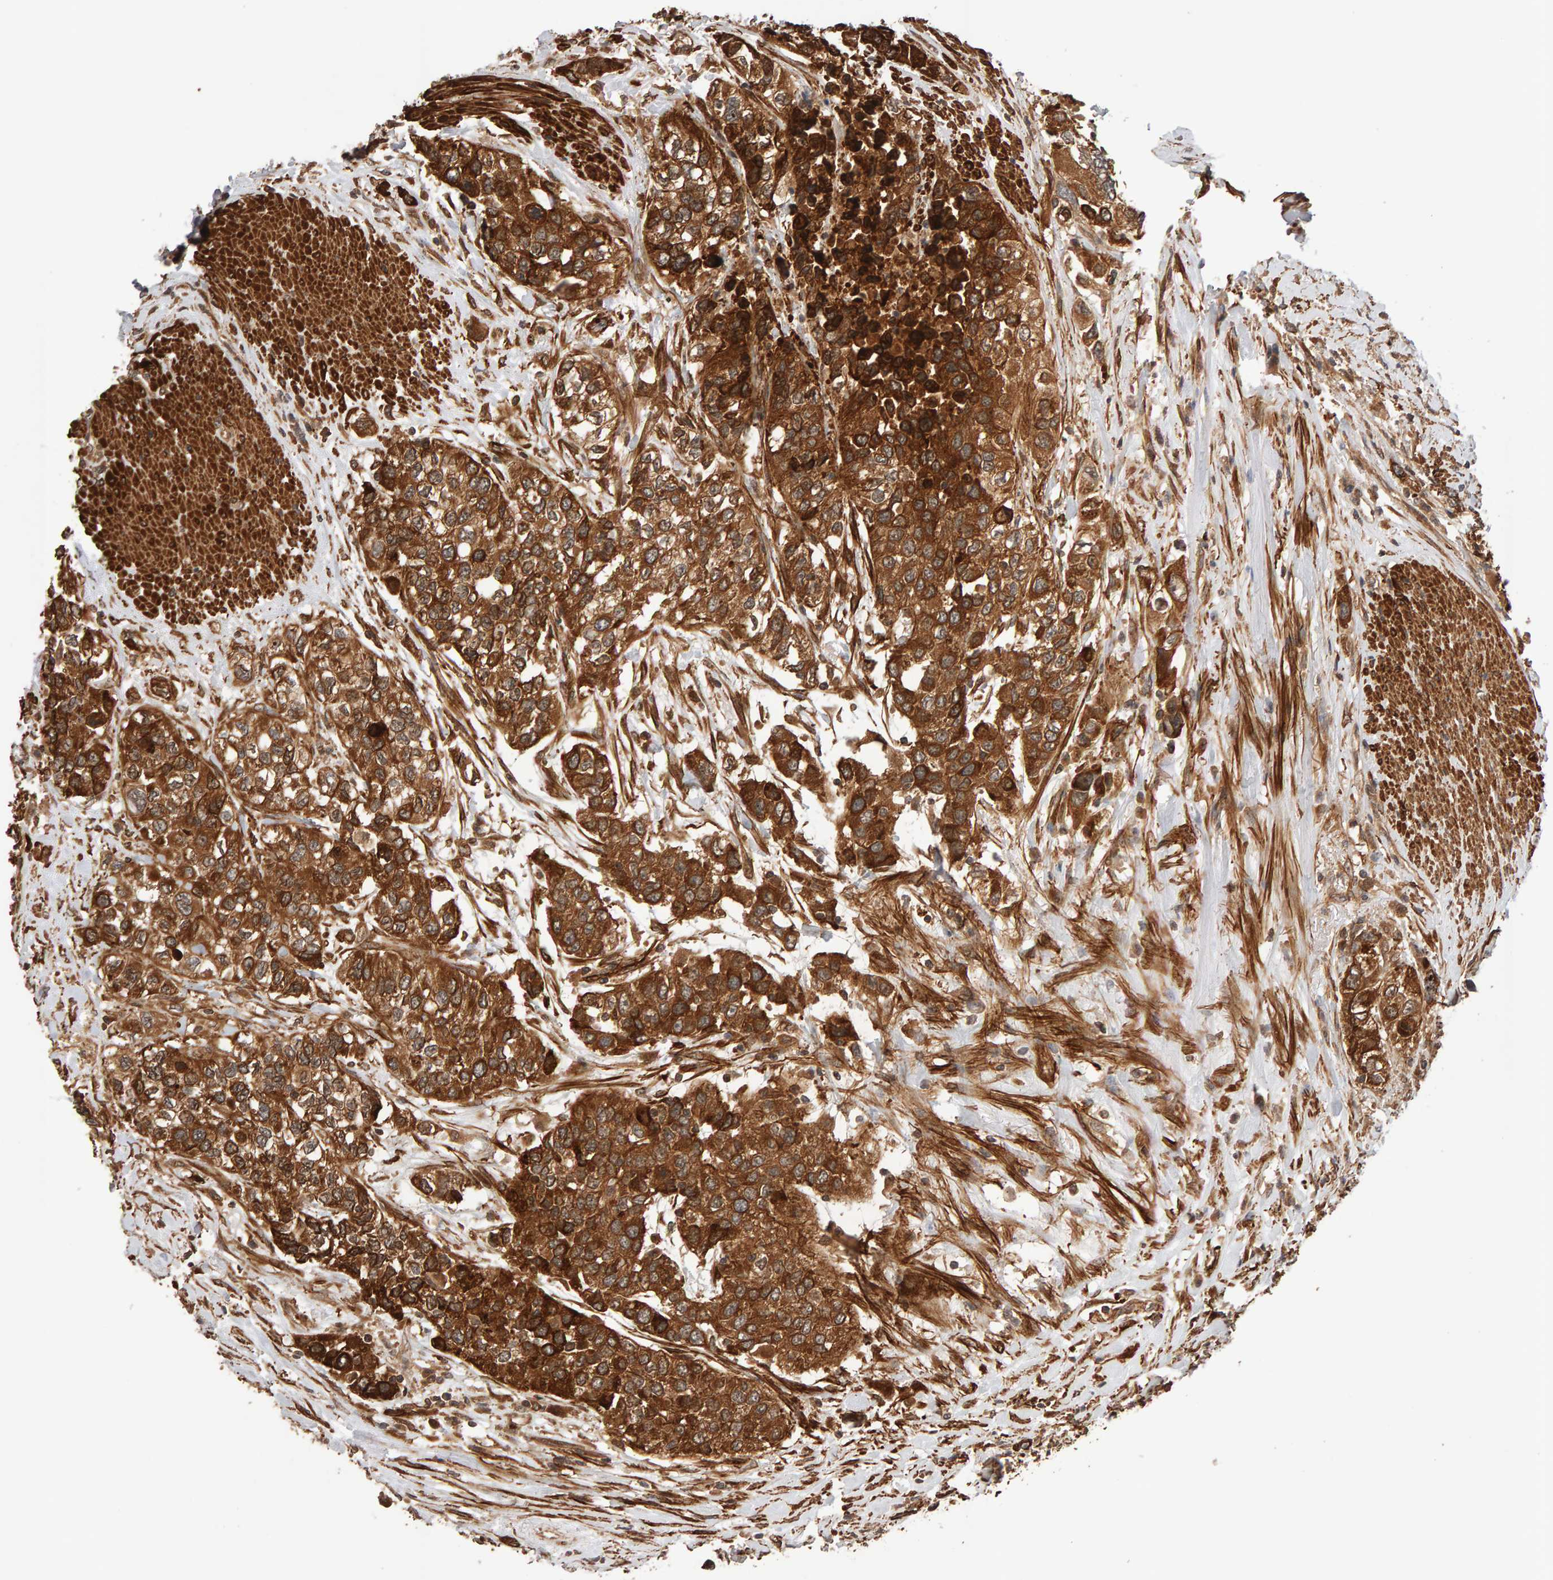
{"staining": {"intensity": "strong", "quantity": ">75%", "location": "cytoplasmic/membranous"}, "tissue": "urothelial cancer", "cell_type": "Tumor cells", "image_type": "cancer", "snomed": [{"axis": "morphology", "description": "Urothelial carcinoma, High grade"}, {"axis": "topography", "description": "Urinary bladder"}], "caption": "Immunohistochemical staining of high-grade urothelial carcinoma shows strong cytoplasmic/membranous protein expression in about >75% of tumor cells.", "gene": "SYNRG", "patient": {"sex": "female", "age": 80}}